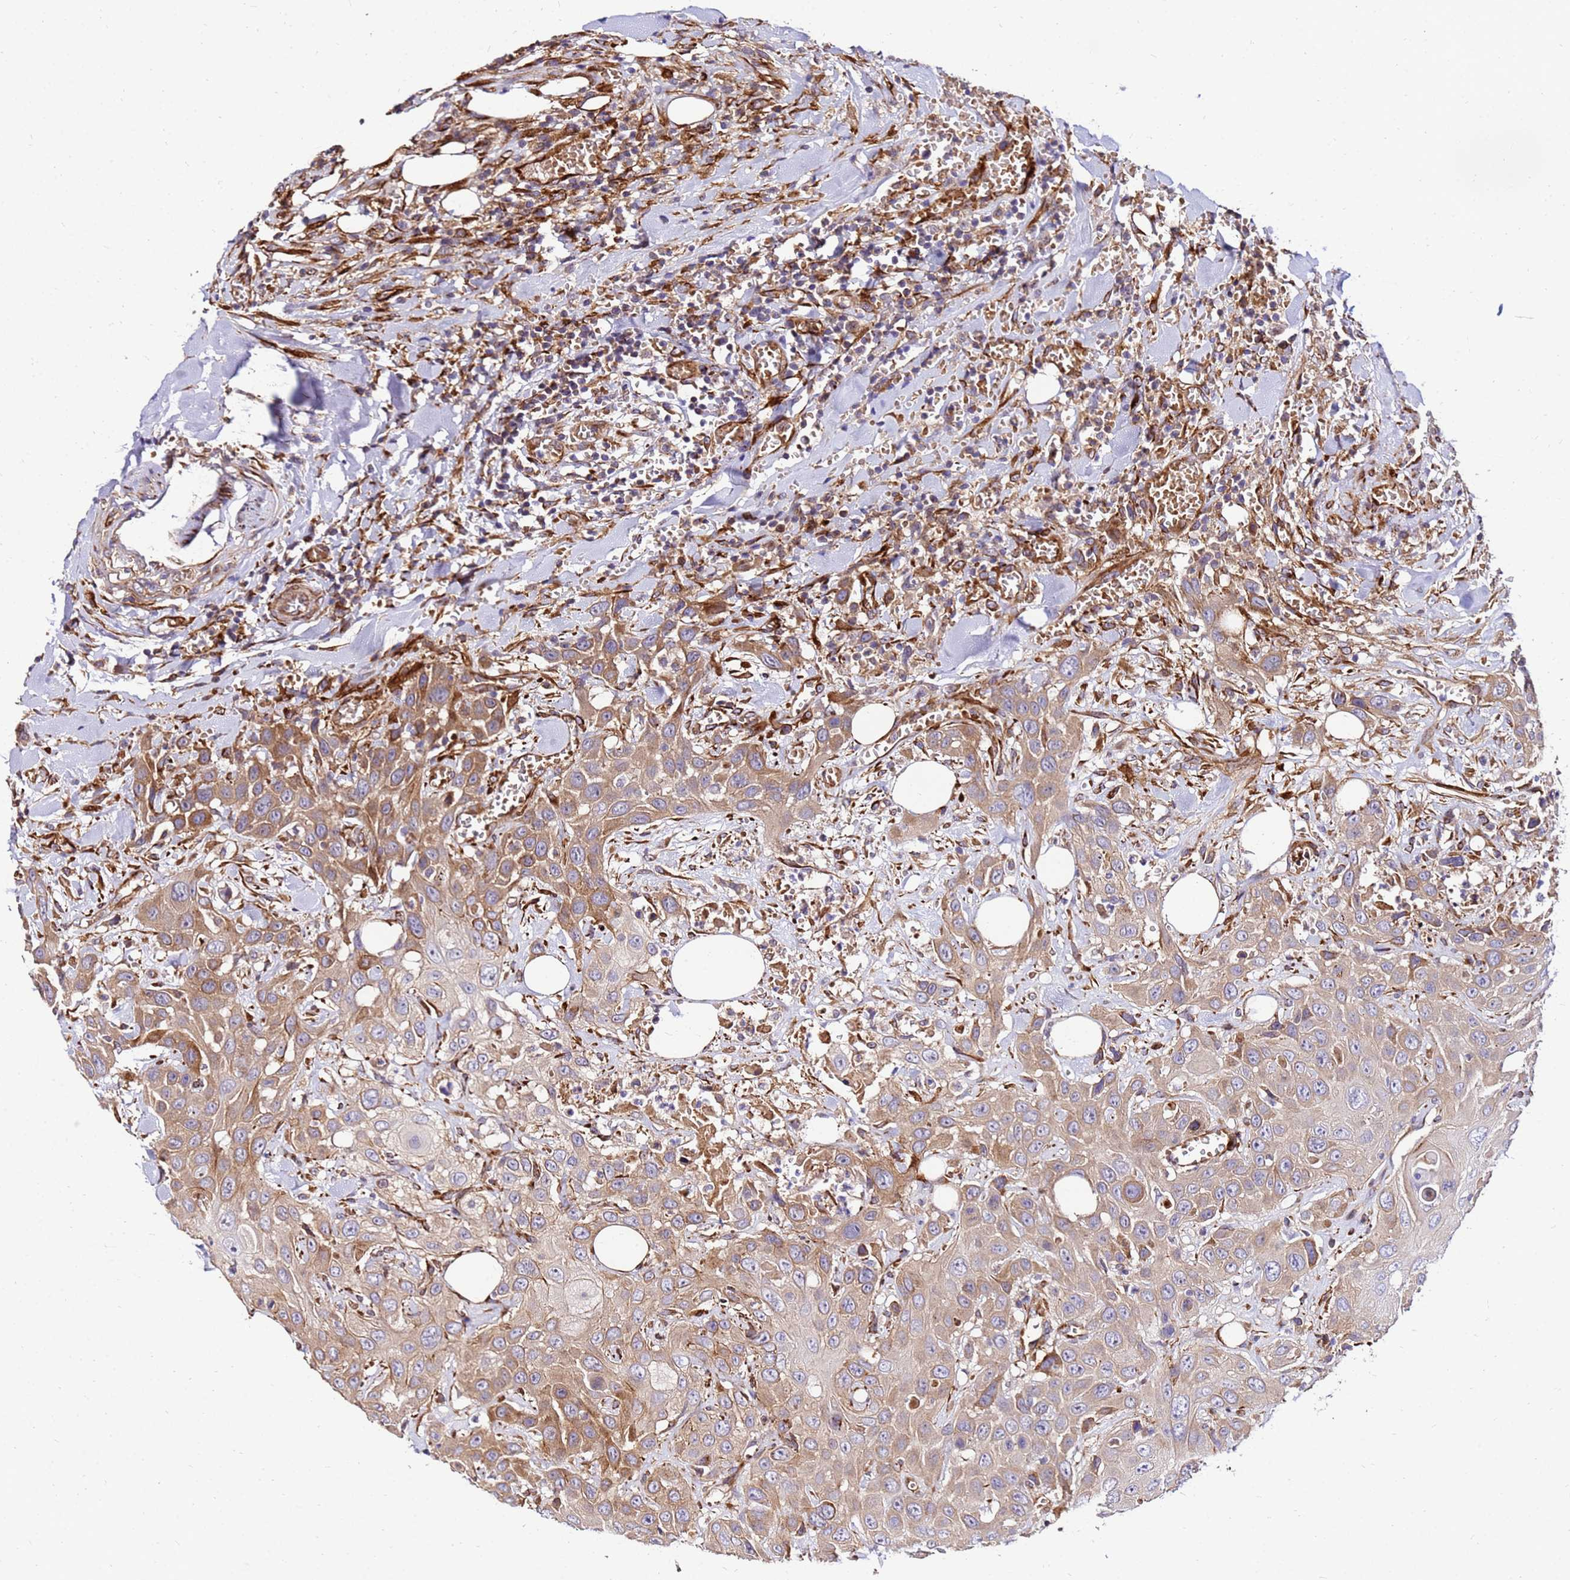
{"staining": {"intensity": "moderate", "quantity": ">75%", "location": "cytoplasmic/membranous"}, "tissue": "head and neck cancer", "cell_type": "Tumor cells", "image_type": "cancer", "snomed": [{"axis": "morphology", "description": "Squamous cell carcinoma, NOS"}, {"axis": "topography", "description": "Head-Neck"}], "caption": "Tumor cells reveal moderate cytoplasmic/membranous expression in approximately >75% of cells in head and neck cancer (squamous cell carcinoma).", "gene": "WWC2", "patient": {"sex": "male", "age": 81}}